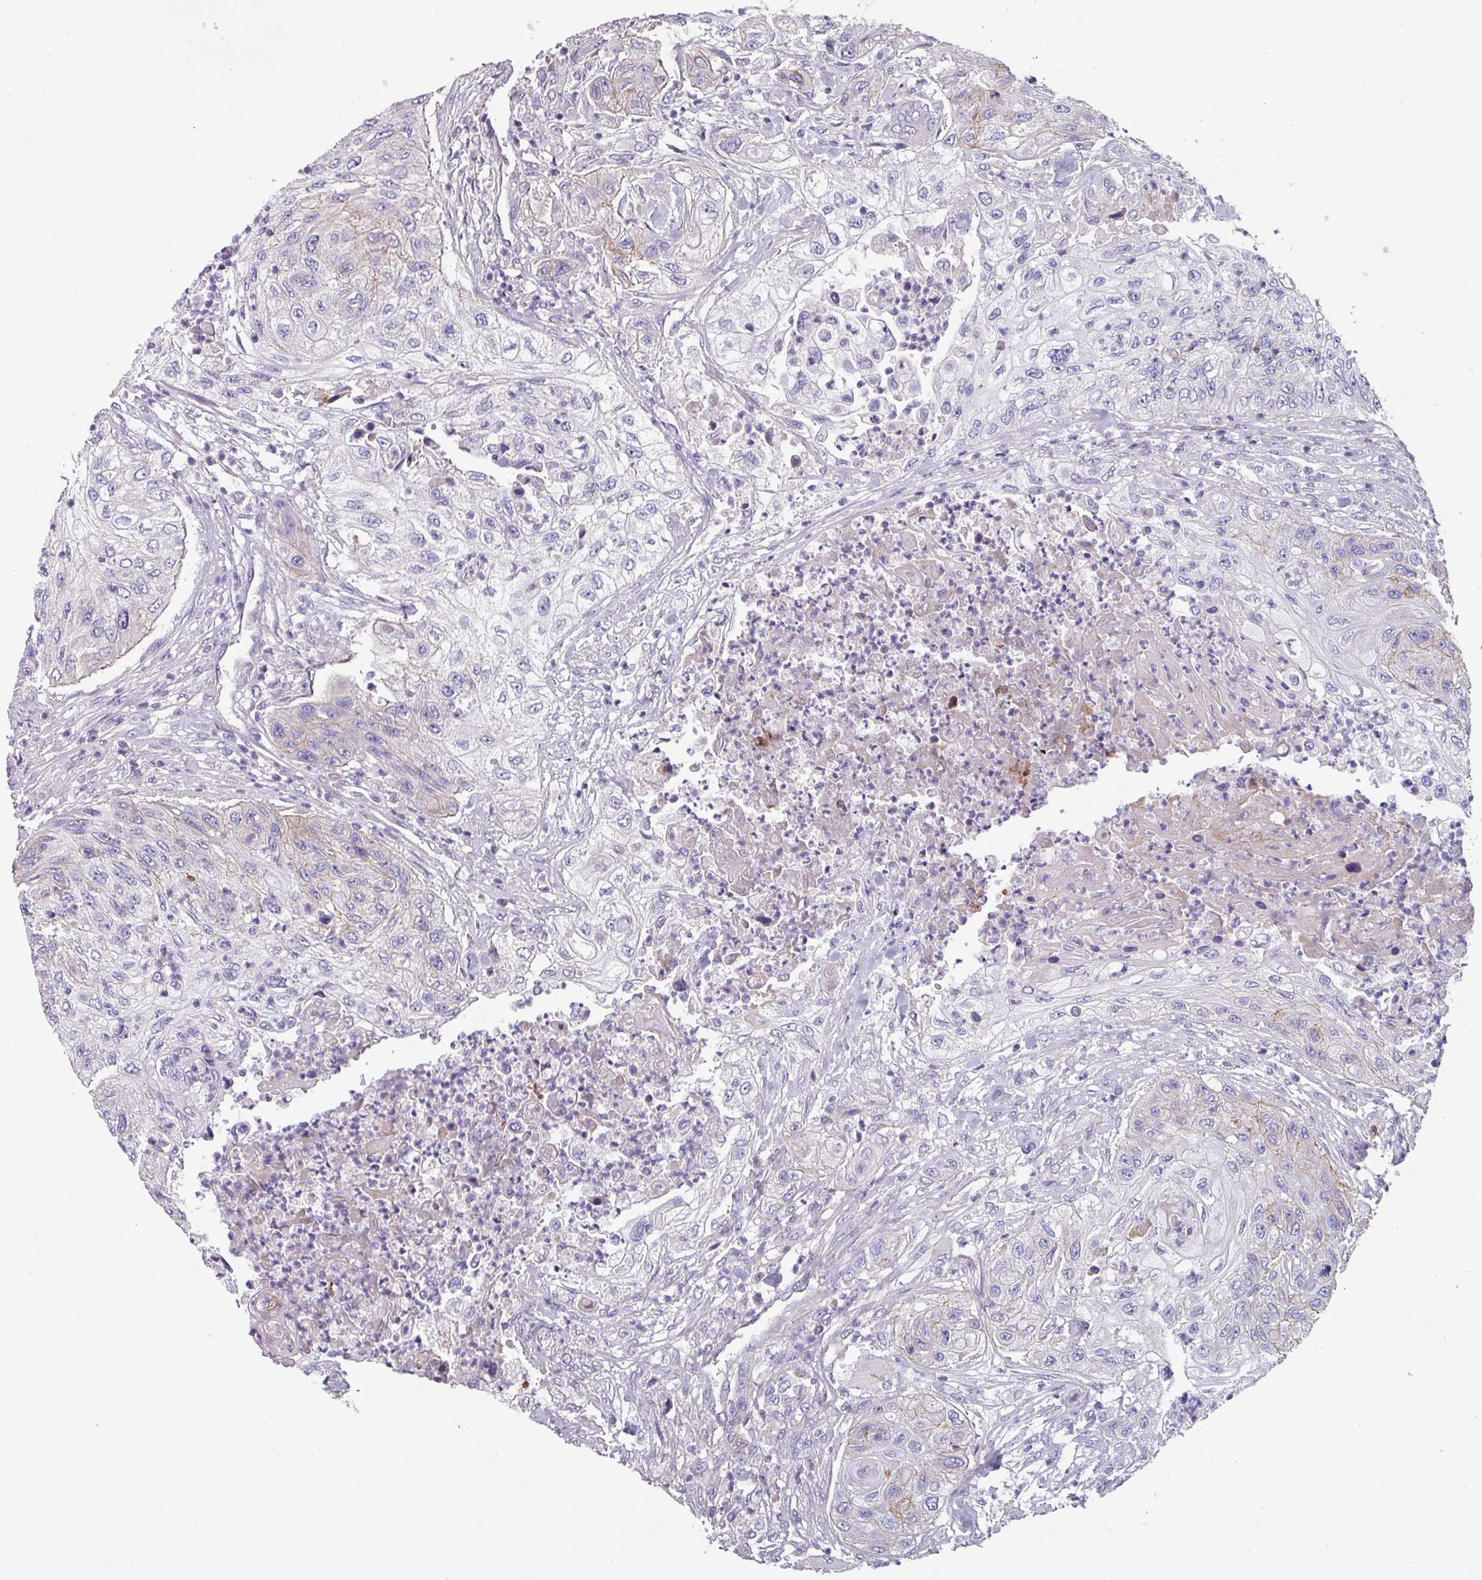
{"staining": {"intensity": "negative", "quantity": "none", "location": "none"}, "tissue": "urothelial cancer", "cell_type": "Tumor cells", "image_type": "cancer", "snomed": [{"axis": "morphology", "description": "Urothelial carcinoma, High grade"}, {"axis": "topography", "description": "Urinary bladder"}], "caption": "DAB (3,3'-diaminobenzidine) immunohistochemical staining of high-grade urothelial carcinoma displays no significant positivity in tumor cells. Nuclei are stained in blue.", "gene": "TMEM132A", "patient": {"sex": "female", "age": 60}}